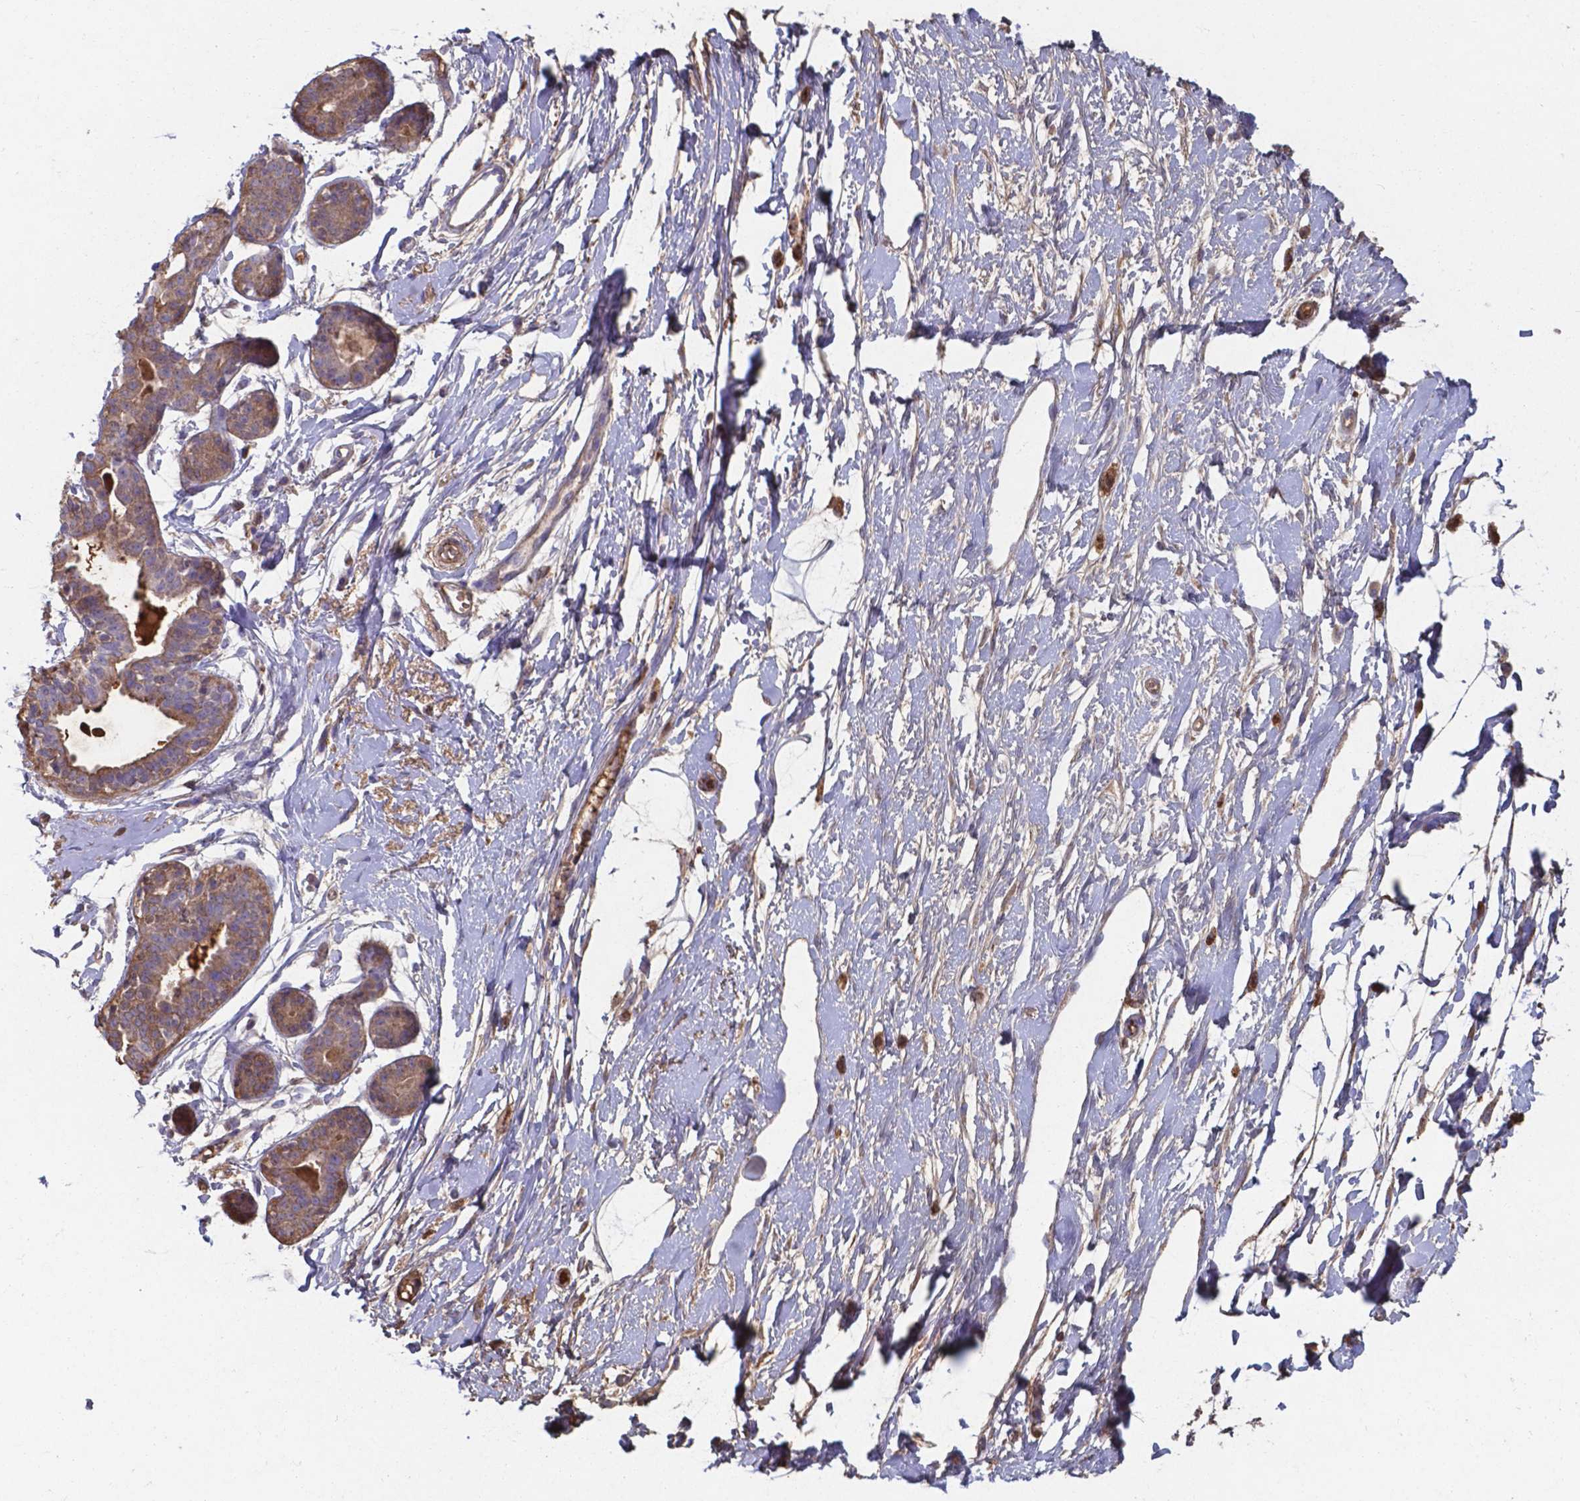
{"staining": {"intensity": "moderate", "quantity": ">75%", "location": "nuclear"}, "tissue": "breast", "cell_type": "Adipocytes", "image_type": "normal", "snomed": [{"axis": "morphology", "description": "Normal tissue, NOS"}, {"axis": "topography", "description": "Breast"}], "caption": "Breast stained with DAB (3,3'-diaminobenzidine) immunohistochemistry shows medium levels of moderate nuclear expression in approximately >75% of adipocytes.", "gene": "SERPINA1", "patient": {"sex": "female", "age": 49}}